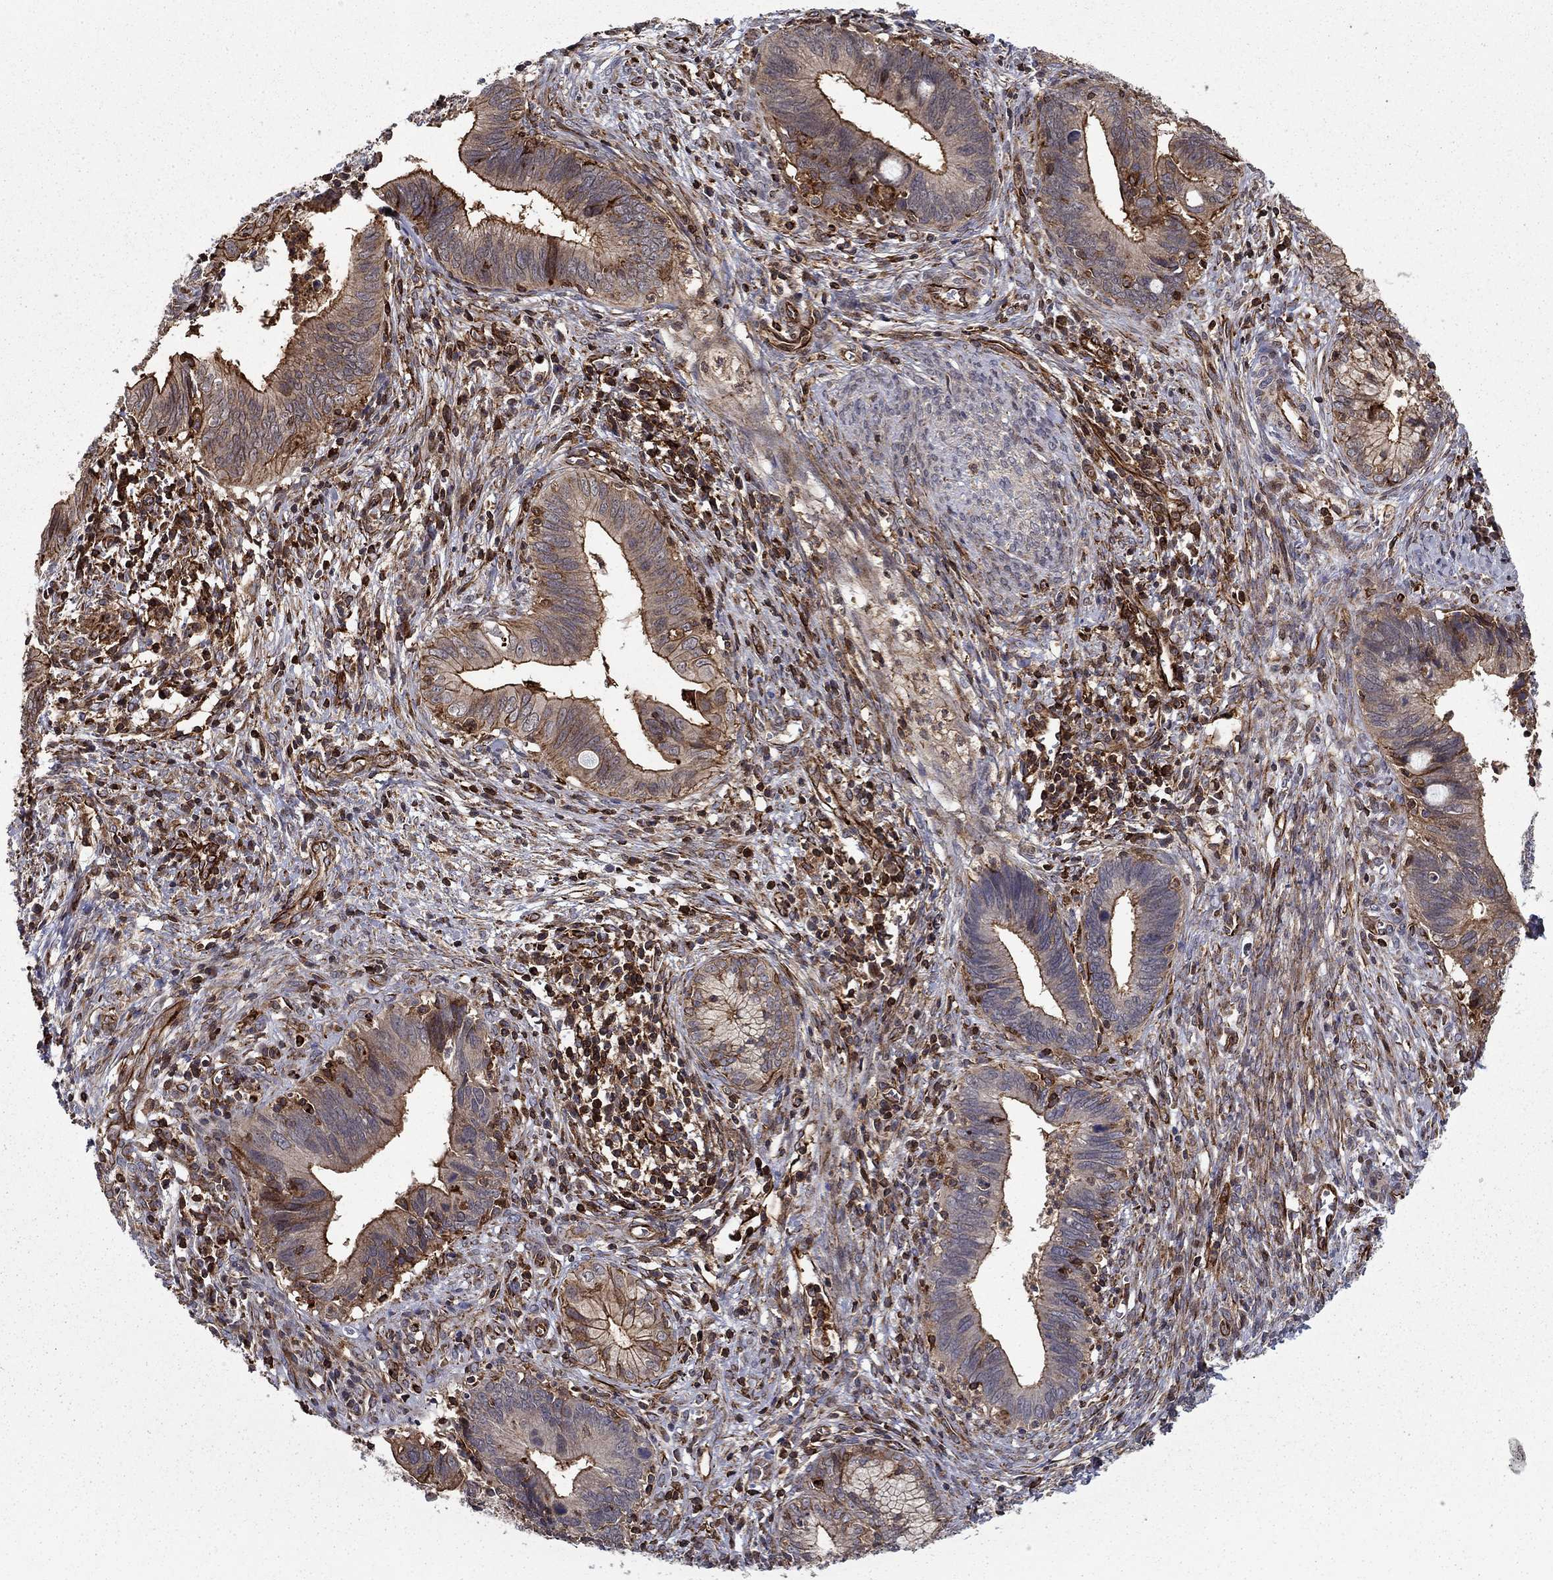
{"staining": {"intensity": "moderate", "quantity": "<25%", "location": "cytoplasmic/membranous"}, "tissue": "cervical cancer", "cell_type": "Tumor cells", "image_type": "cancer", "snomed": [{"axis": "morphology", "description": "Adenocarcinoma, NOS"}, {"axis": "topography", "description": "Cervix"}], "caption": "Moderate cytoplasmic/membranous staining is seen in approximately <25% of tumor cells in adenocarcinoma (cervical).", "gene": "ADM", "patient": {"sex": "female", "age": 42}}